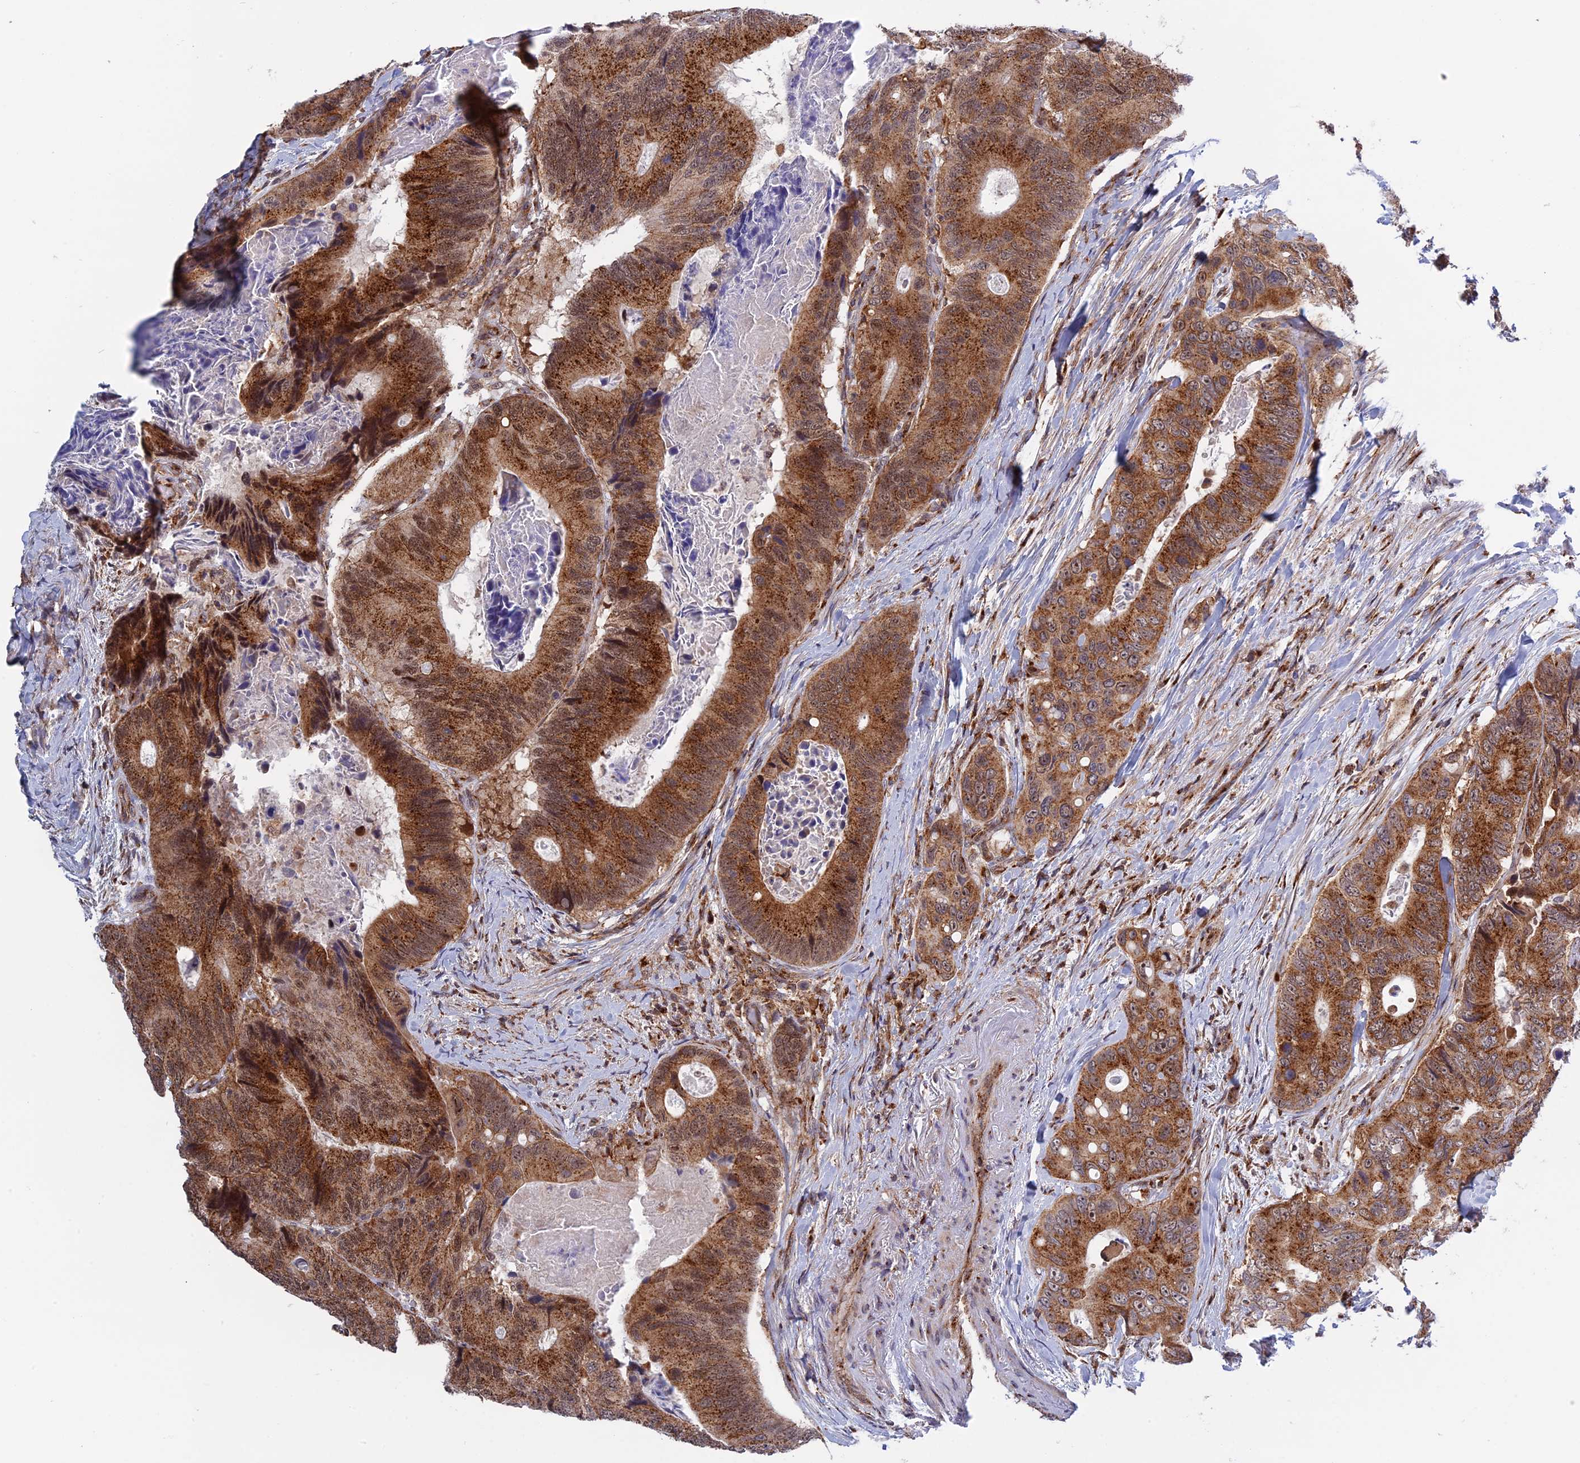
{"staining": {"intensity": "strong", "quantity": ">75%", "location": "cytoplasmic/membranous"}, "tissue": "colorectal cancer", "cell_type": "Tumor cells", "image_type": "cancer", "snomed": [{"axis": "morphology", "description": "Adenocarcinoma, NOS"}, {"axis": "topography", "description": "Colon"}], "caption": "Colorectal adenocarcinoma stained with a brown dye shows strong cytoplasmic/membranous positive expression in about >75% of tumor cells.", "gene": "CLINT1", "patient": {"sex": "male", "age": 84}}